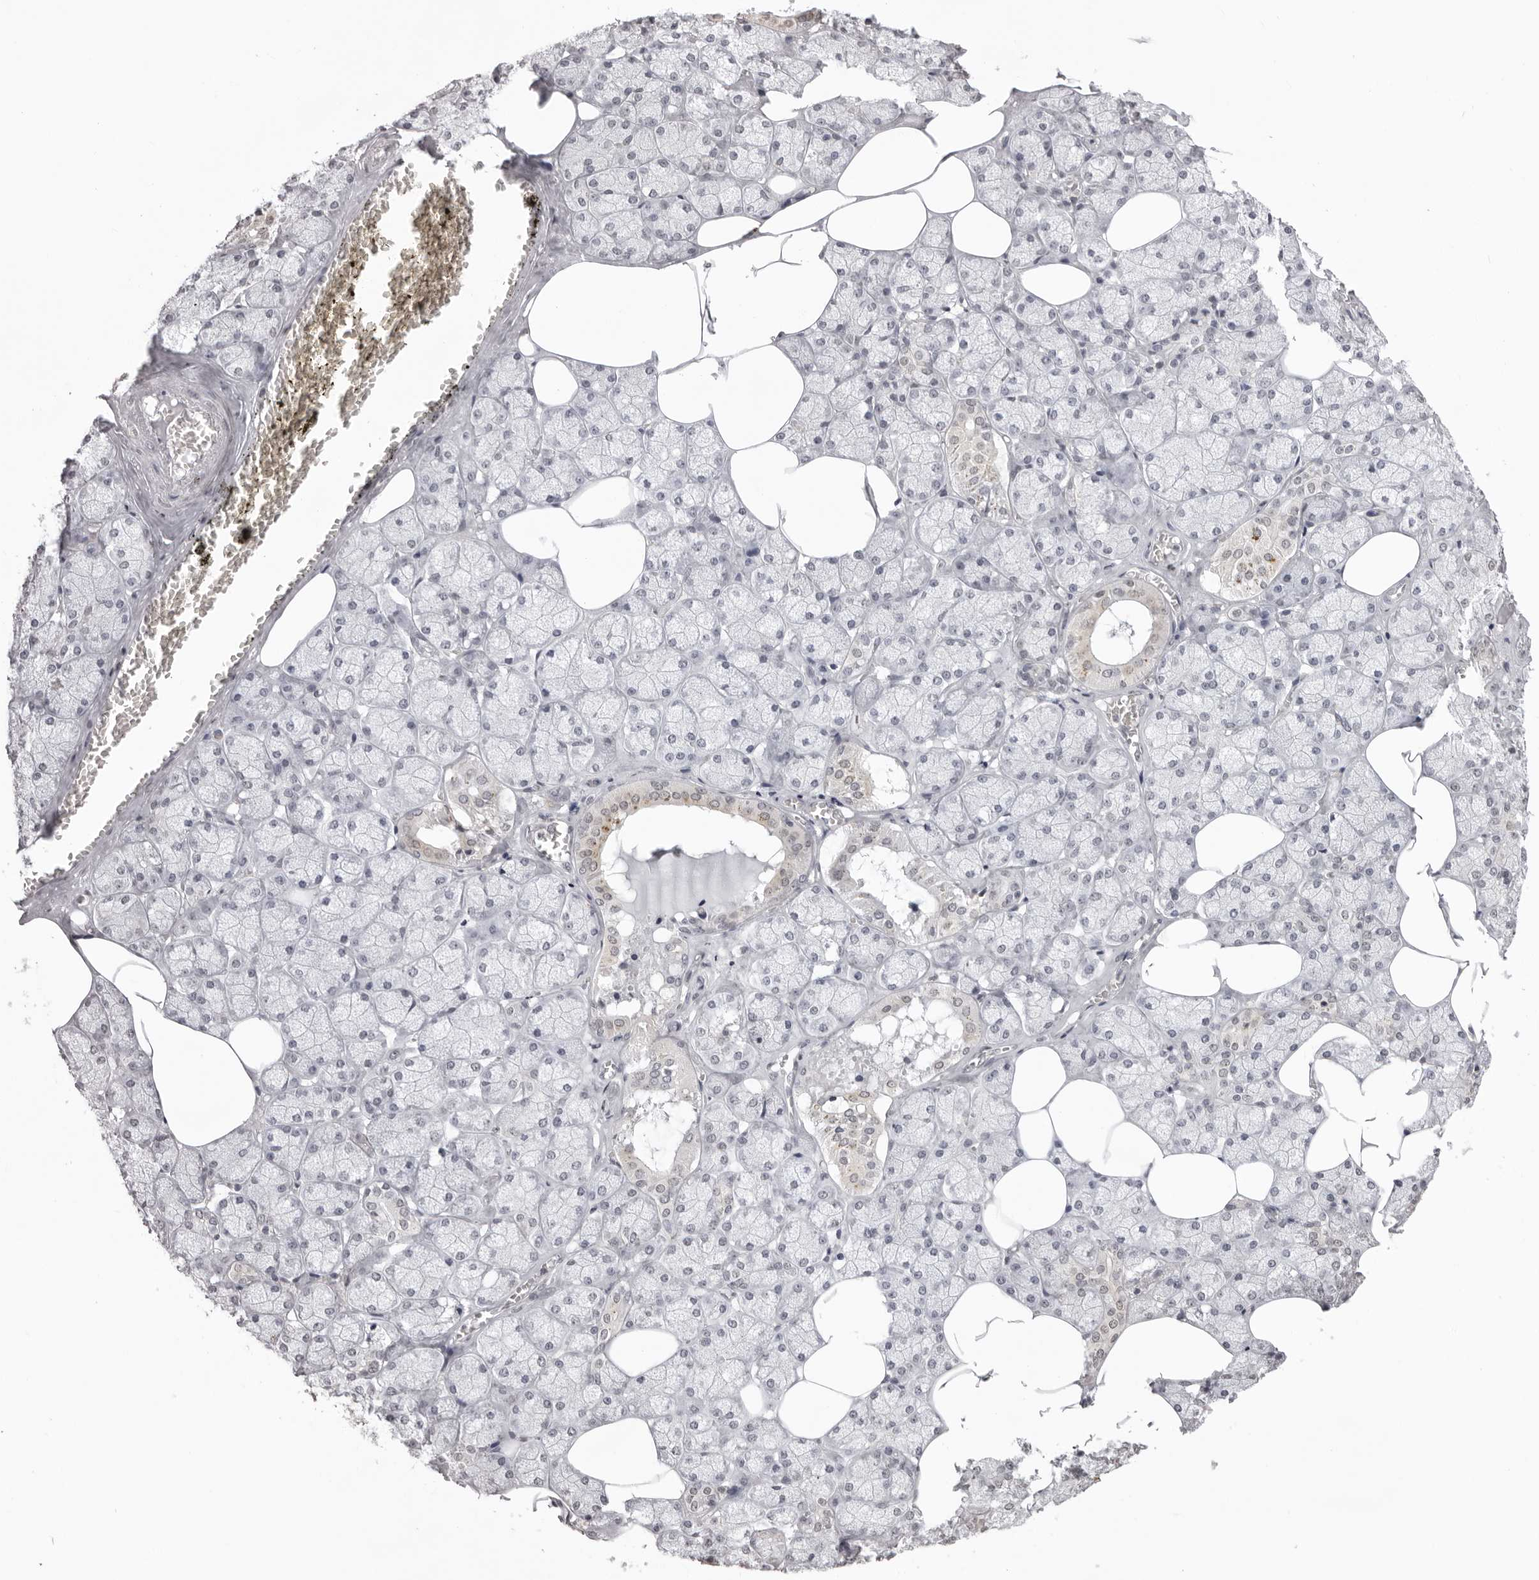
{"staining": {"intensity": "moderate", "quantity": "<25%", "location": "cytoplasmic/membranous"}, "tissue": "salivary gland", "cell_type": "Glandular cells", "image_type": "normal", "snomed": [{"axis": "morphology", "description": "Normal tissue, NOS"}, {"axis": "topography", "description": "Salivary gland"}], "caption": "This is a micrograph of immunohistochemistry staining of unremarkable salivary gland, which shows moderate expression in the cytoplasmic/membranous of glandular cells.", "gene": "NTM", "patient": {"sex": "male", "age": 62}}